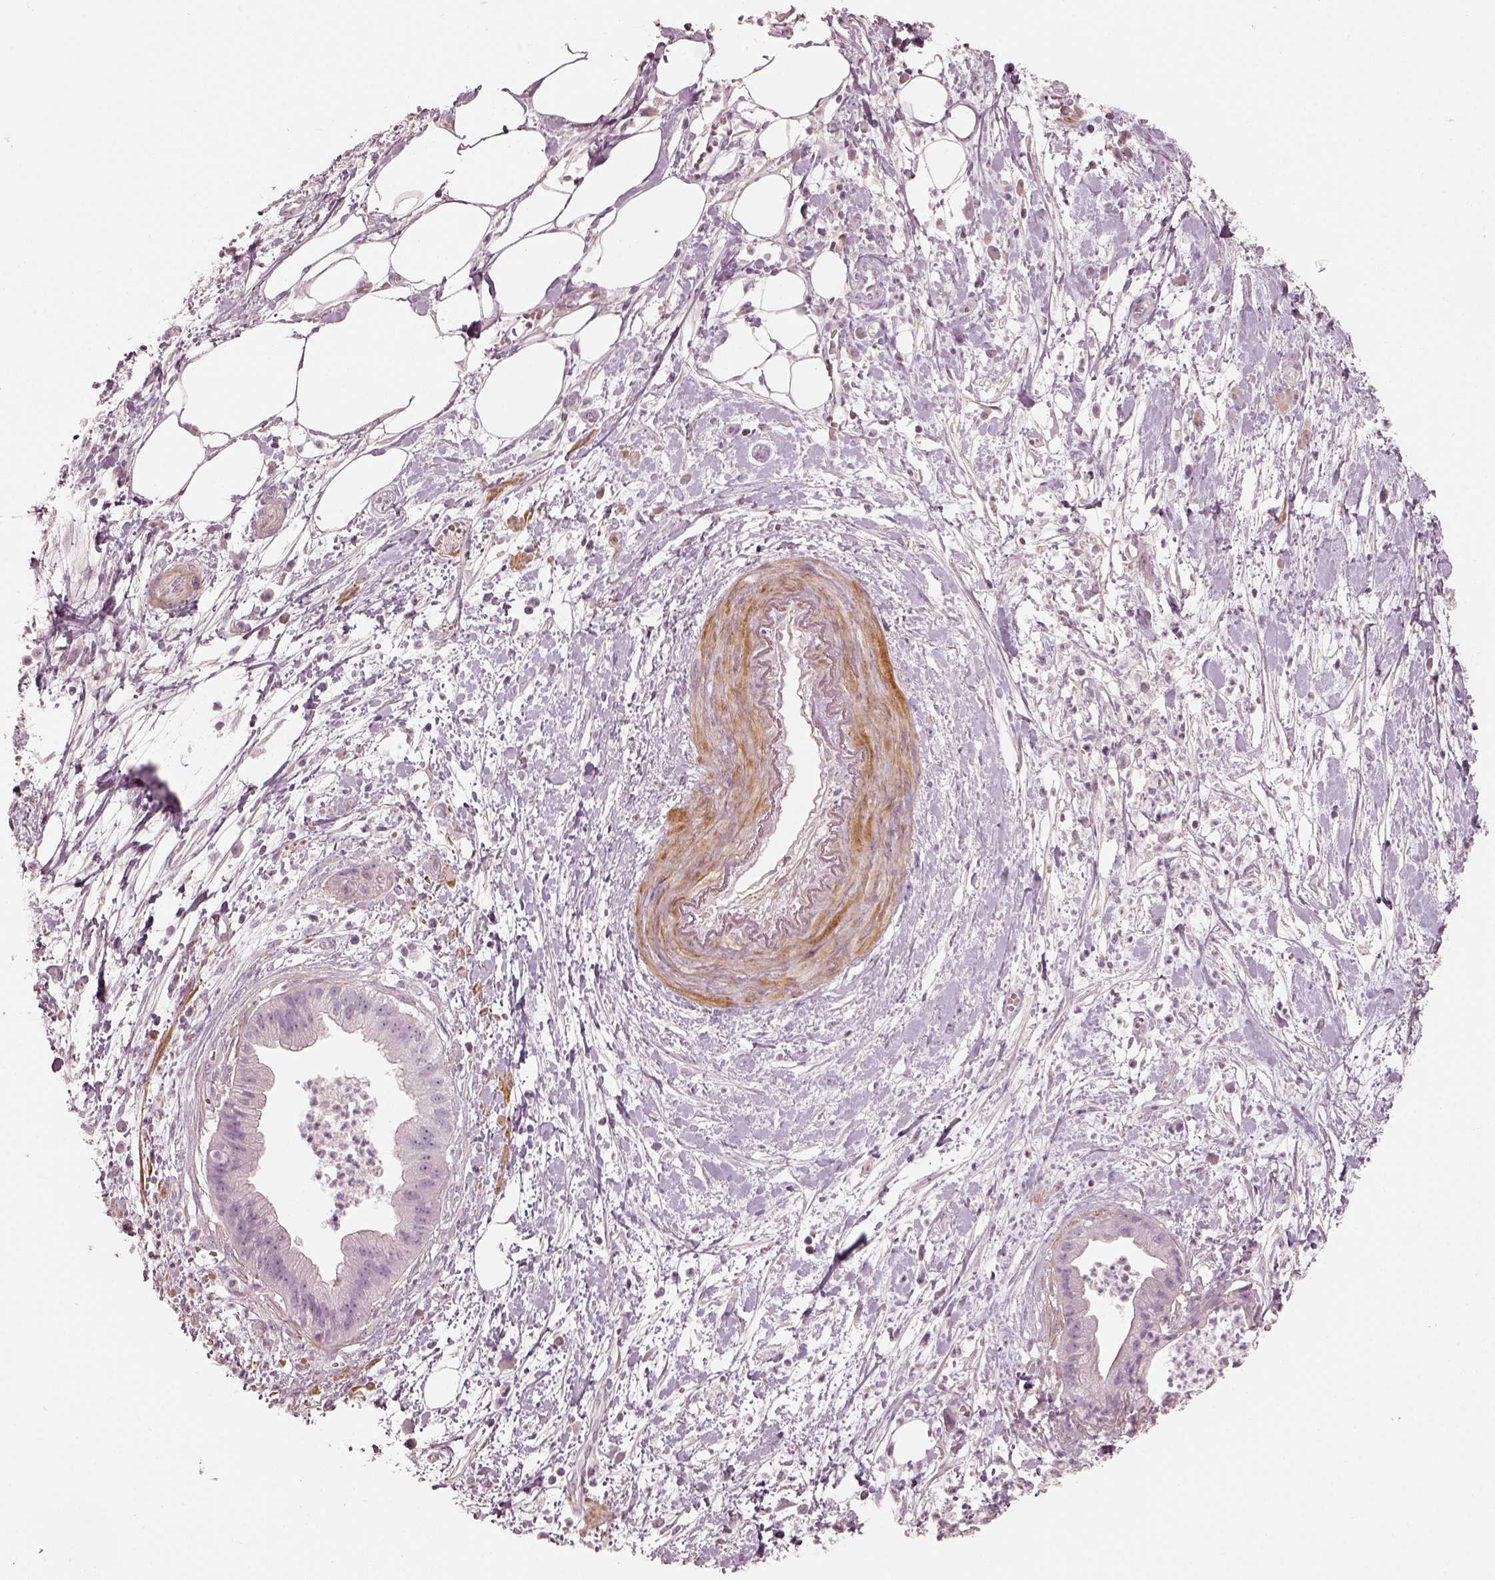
{"staining": {"intensity": "negative", "quantity": "none", "location": "none"}, "tissue": "pancreatic cancer", "cell_type": "Tumor cells", "image_type": "cancer", "snomed": [{"axis": "morphology", "description": "Normal tissue, NOS"}, {"axis": "morphology", "description": "Adenocarcinoma, NOS"}, {"axis": "topography", "description": "Lymph node"}, {"axis": "topography", "description": "Pancreas"}], "caption": "There is no significant expression in tumor cells of pancreatic cancer. (Brightfield microscopy of DAB (3,3'-diaminobenzidine) immunohistochemistry (IHC) at high magnification).", "gene": "PRLHR", "patient": {"sex": "female", "age": 58}}